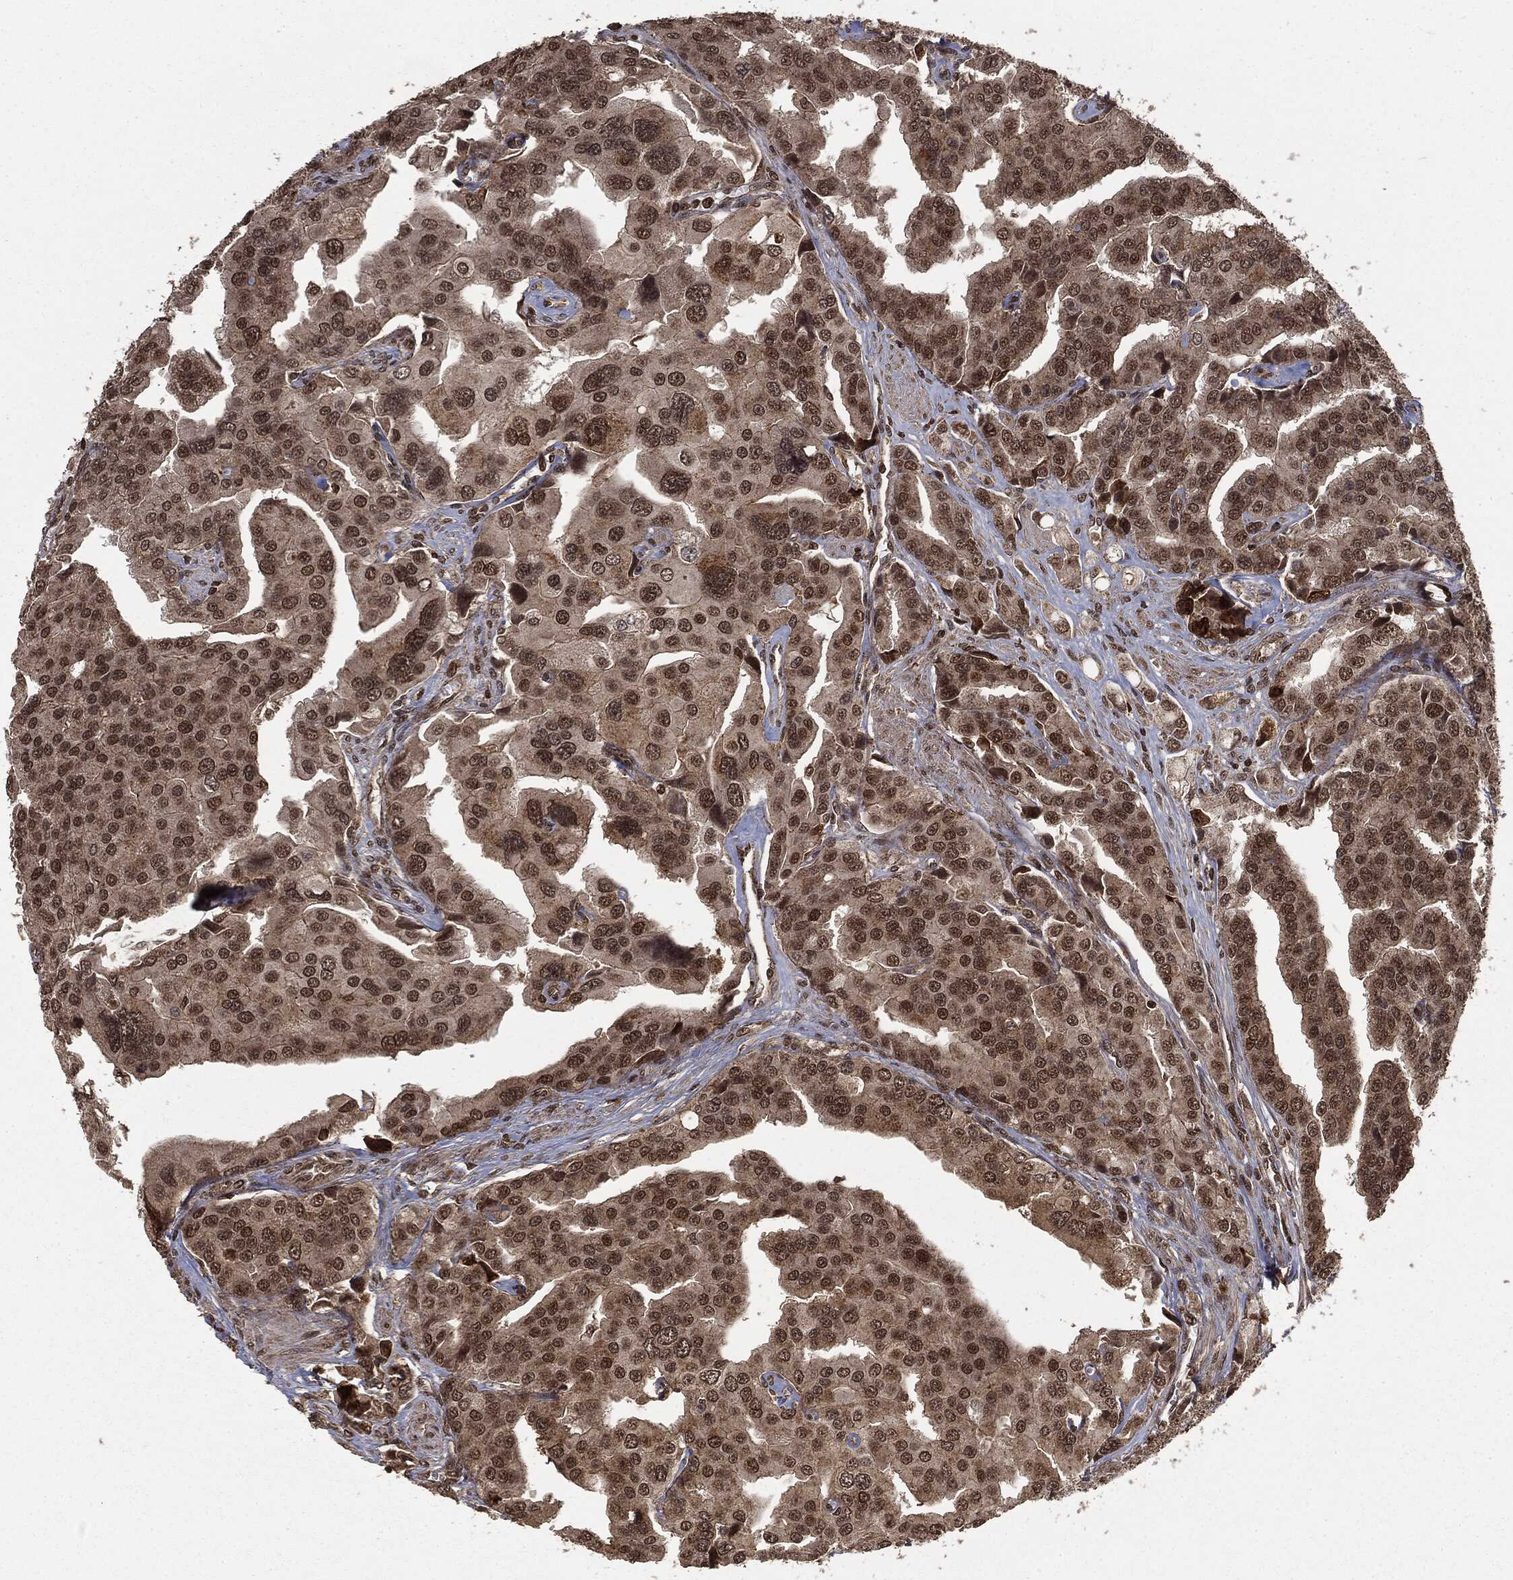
{"staining": {"intensity": "moderate", "quantity": "25%-75%", "location": "nuclear"}, "tissue": "prostate cancer", "cell_type": "Tumor cells", "image_type": "cancer", "snomed": [{"axis": "morphology", "description": "Adenocarcinoma, NOS"}, {"axis": "topography", "description": "Prostate and seminal vesicle, NOS"}, {"axis": "topography", "description": "Prostate"}], "caption": "This is an image of immunohistochemistry (IHC) staining of prostate cancer, which shows moderate positivity in the nuclear of tumor cells.", "gene": "CTDP1", "patient": {"sex": "male", "age": 69}}